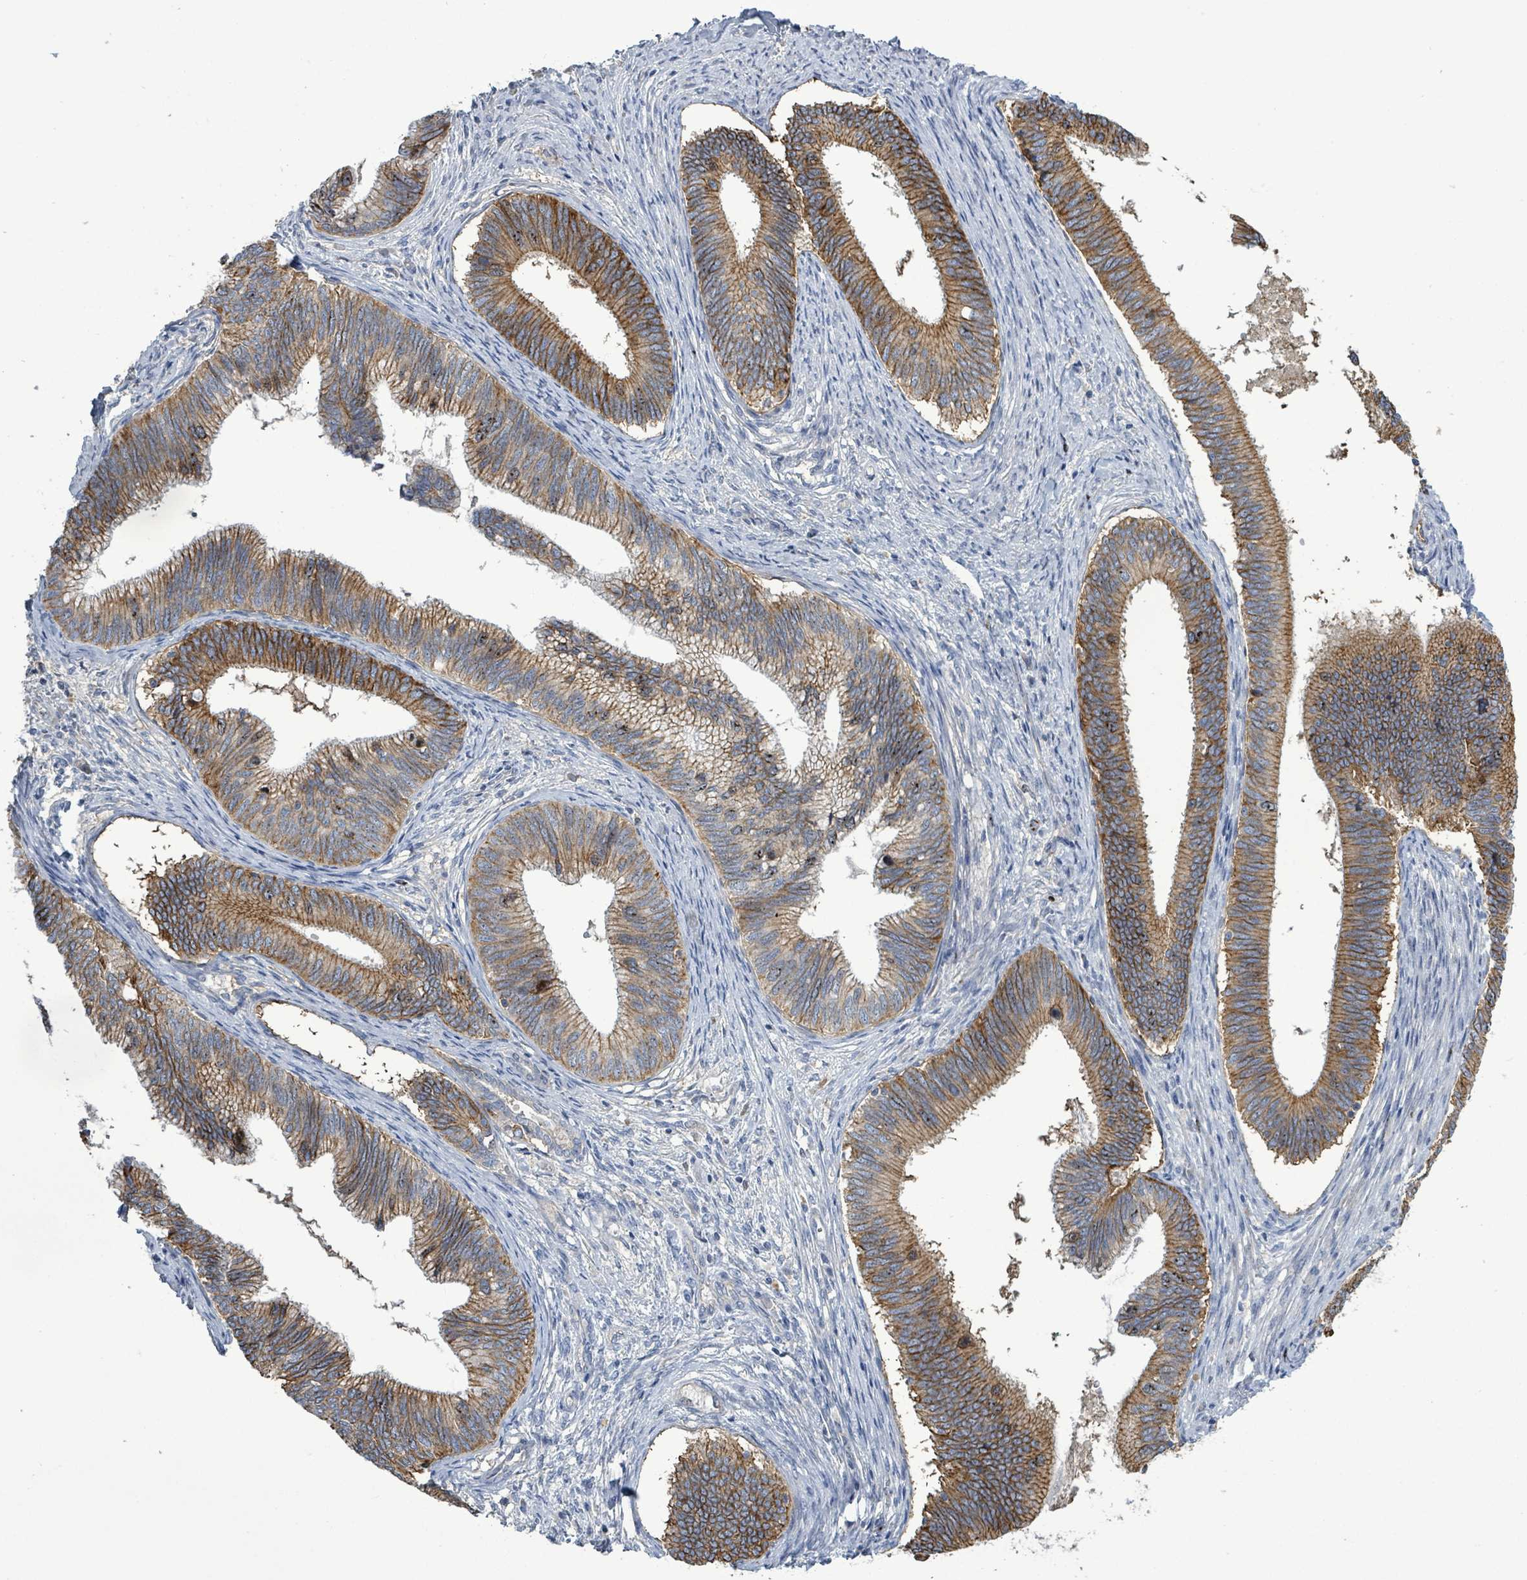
{"staining": {"intensity": "strong", "quantity": ">75%", "location": "cytoplasmic/membranous"}, "tissue": "cervical cancer", "cell_type": "Tumor cells", "image_type": "cancer", "snomed": [{"axis": "morphology", "description": "Adenocarcinoma, NOS"}, {"axis": "topography", "description": "Cervix"}], "caption": "IHC (DAB (3,3'-diaminobenzidine)) staining of human adenocarcinoma (cervical) reveals strong cytoplasmic/membranous protein positivity in approximately >75% of tumor cells. The protein of interest is shown in brown color, while the nuclei are stained blue.", "gene": "KRAS", "patient": {"sex": "female", "age": 42}}